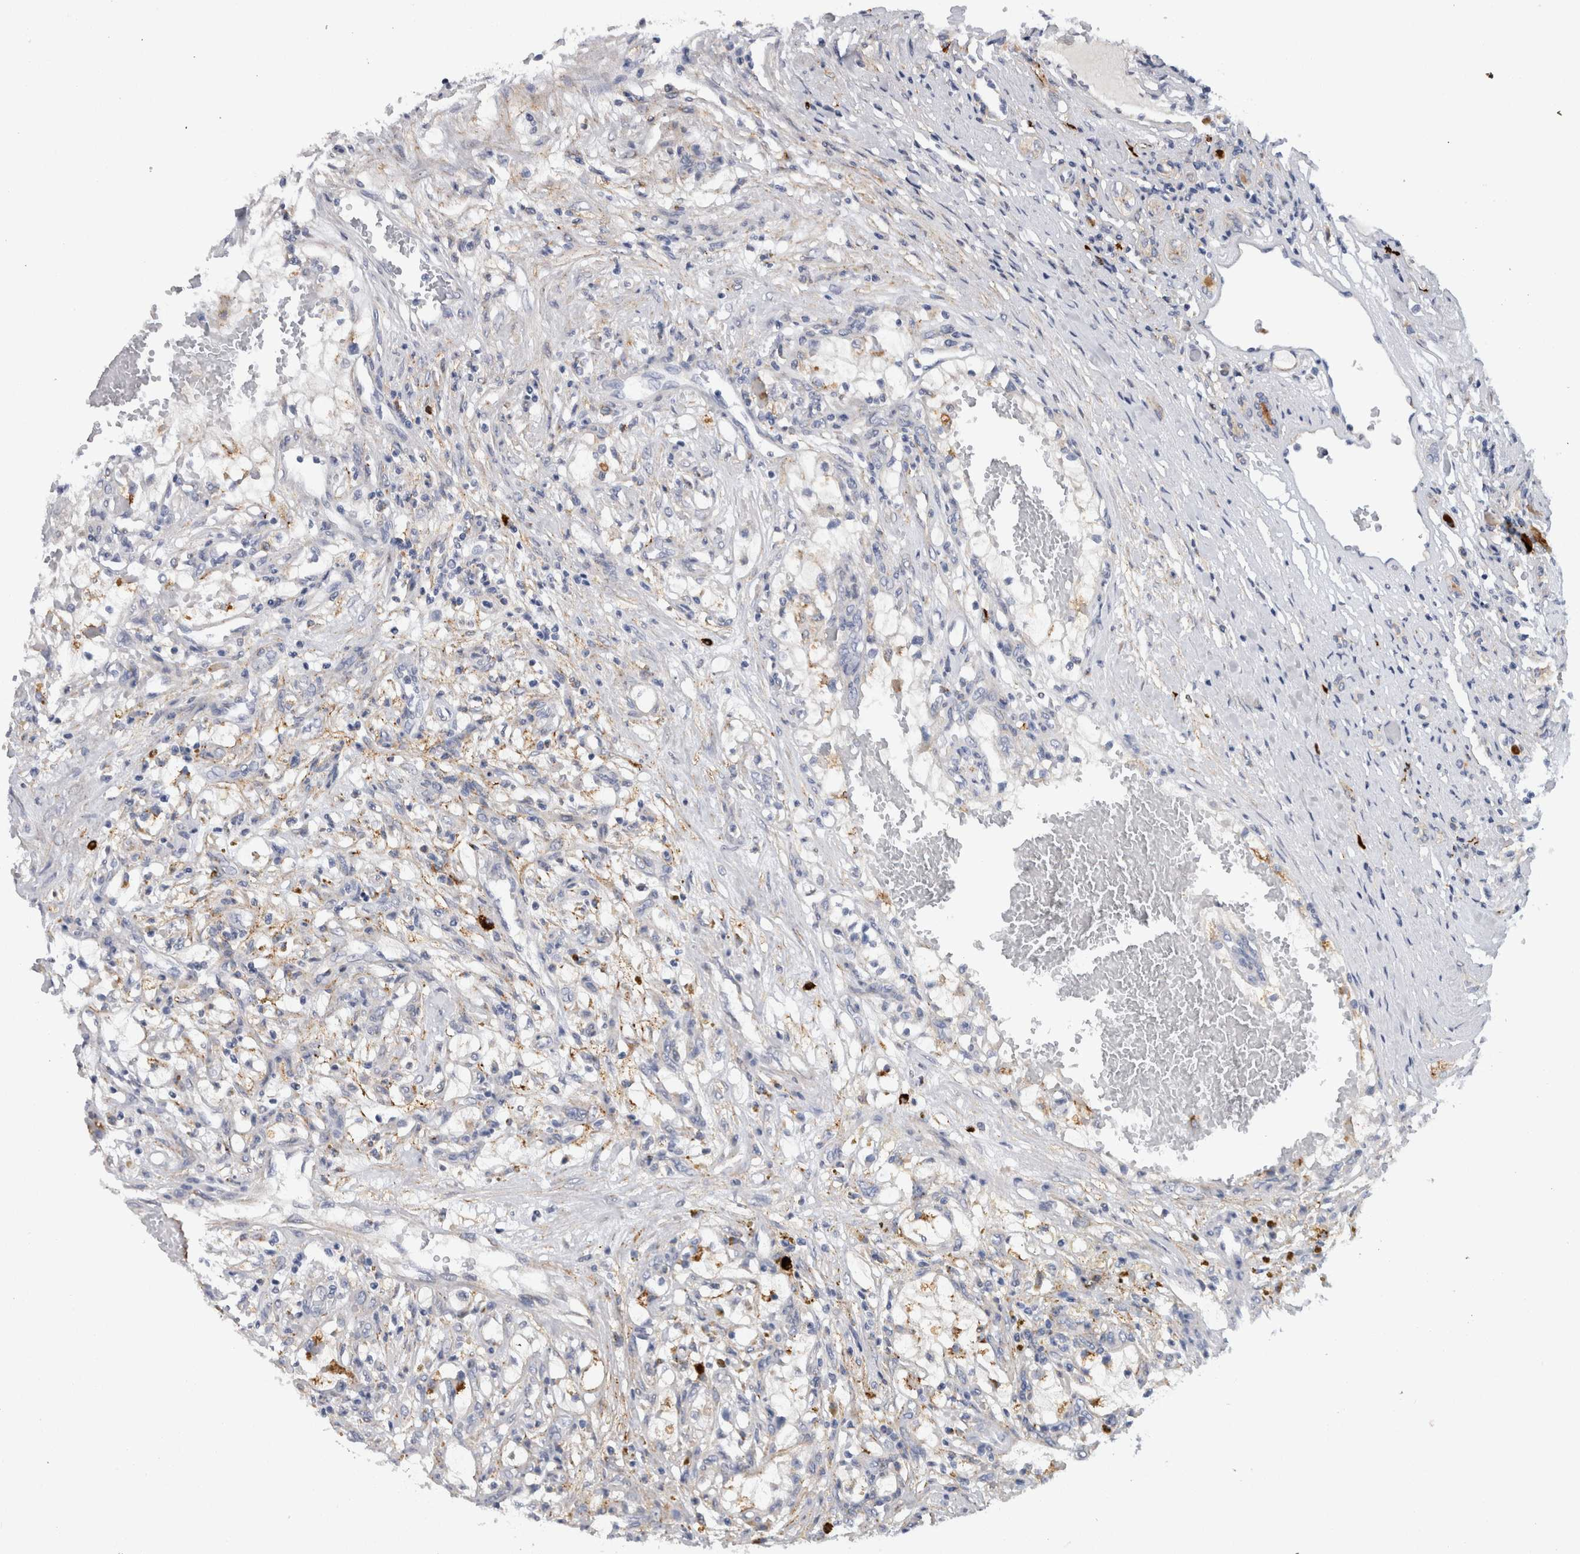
{"staining": {"intensity": "negative", "quantity": "none", "location": "none"}, "tissue": "renal cancer", "cell_type": "Tumor cells", "image_type": "cancer", "snomed": [{"axis": "morphology", "description": "Adenocarcinoma, NOS"}, {"axis": "topography", "description": "Kidney"}], "caption": "This photomicrograph is of renal cancer (adenocarcinoma) stained with IHC to label a protein in brown with the nuclei are counter-stained blue. There is no expression in tumor cells.", "gene": "CD63", "patient": {"sex": "male", "age": 68}}